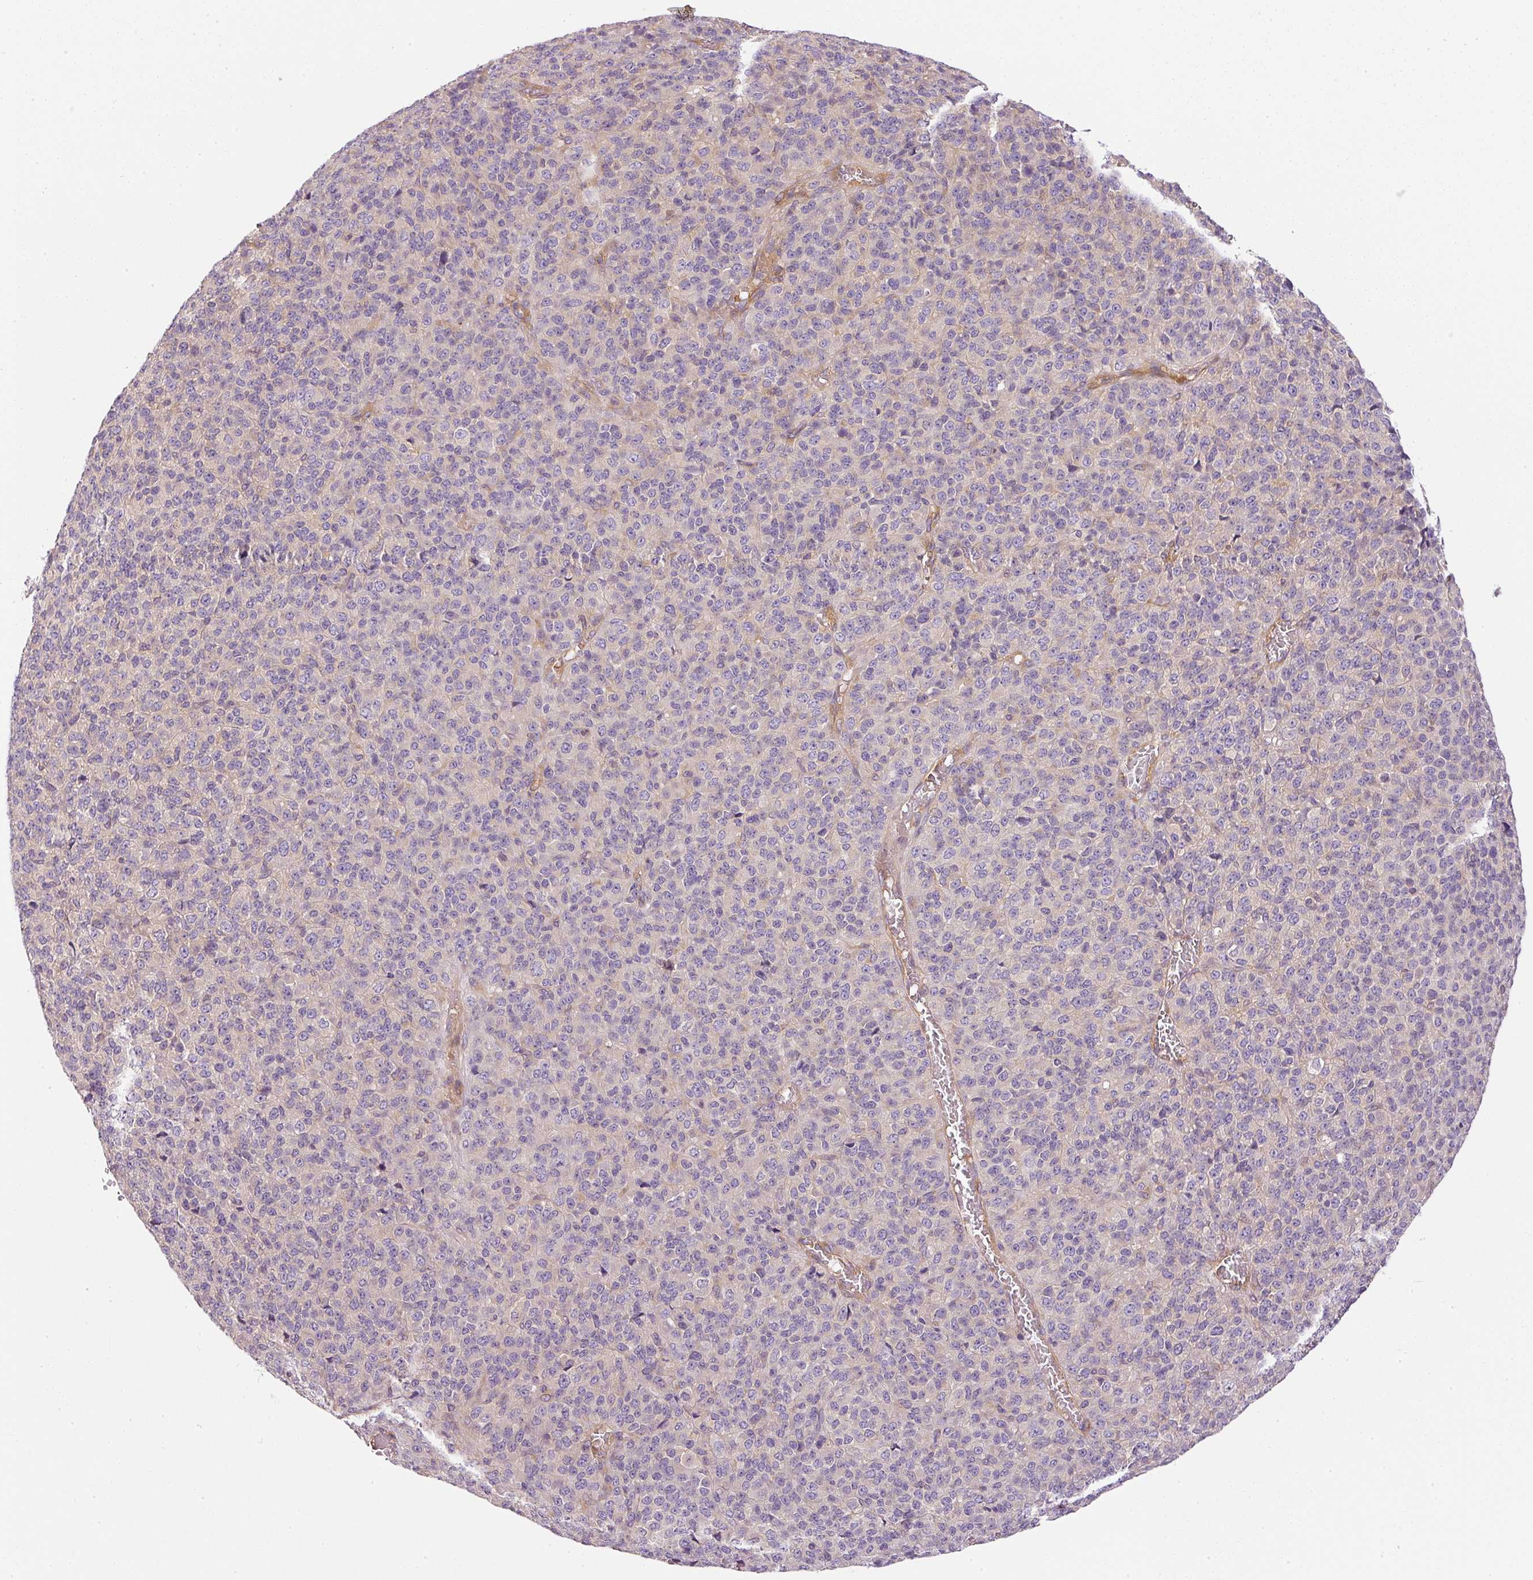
{"staining": {"intensity": "weak", "quantity": "<25%", "location": "cytoplasmic/membranous"}, "tissue": "melanoma", "cell_type": "Tumor cells", "image_type": "cancer", "snomed": [{"axis": "morphology", "description": "Malignant melanoma, Metastatic site"}, {"axis": "topography", "description": "Brain"}], "caption": "Protein analysis of malignant melanoma (metastatic site) reveals no significant expression in tumor cells.", "gene": "TBC1D2B", "patient": {"sex": "female", "age": 56}}